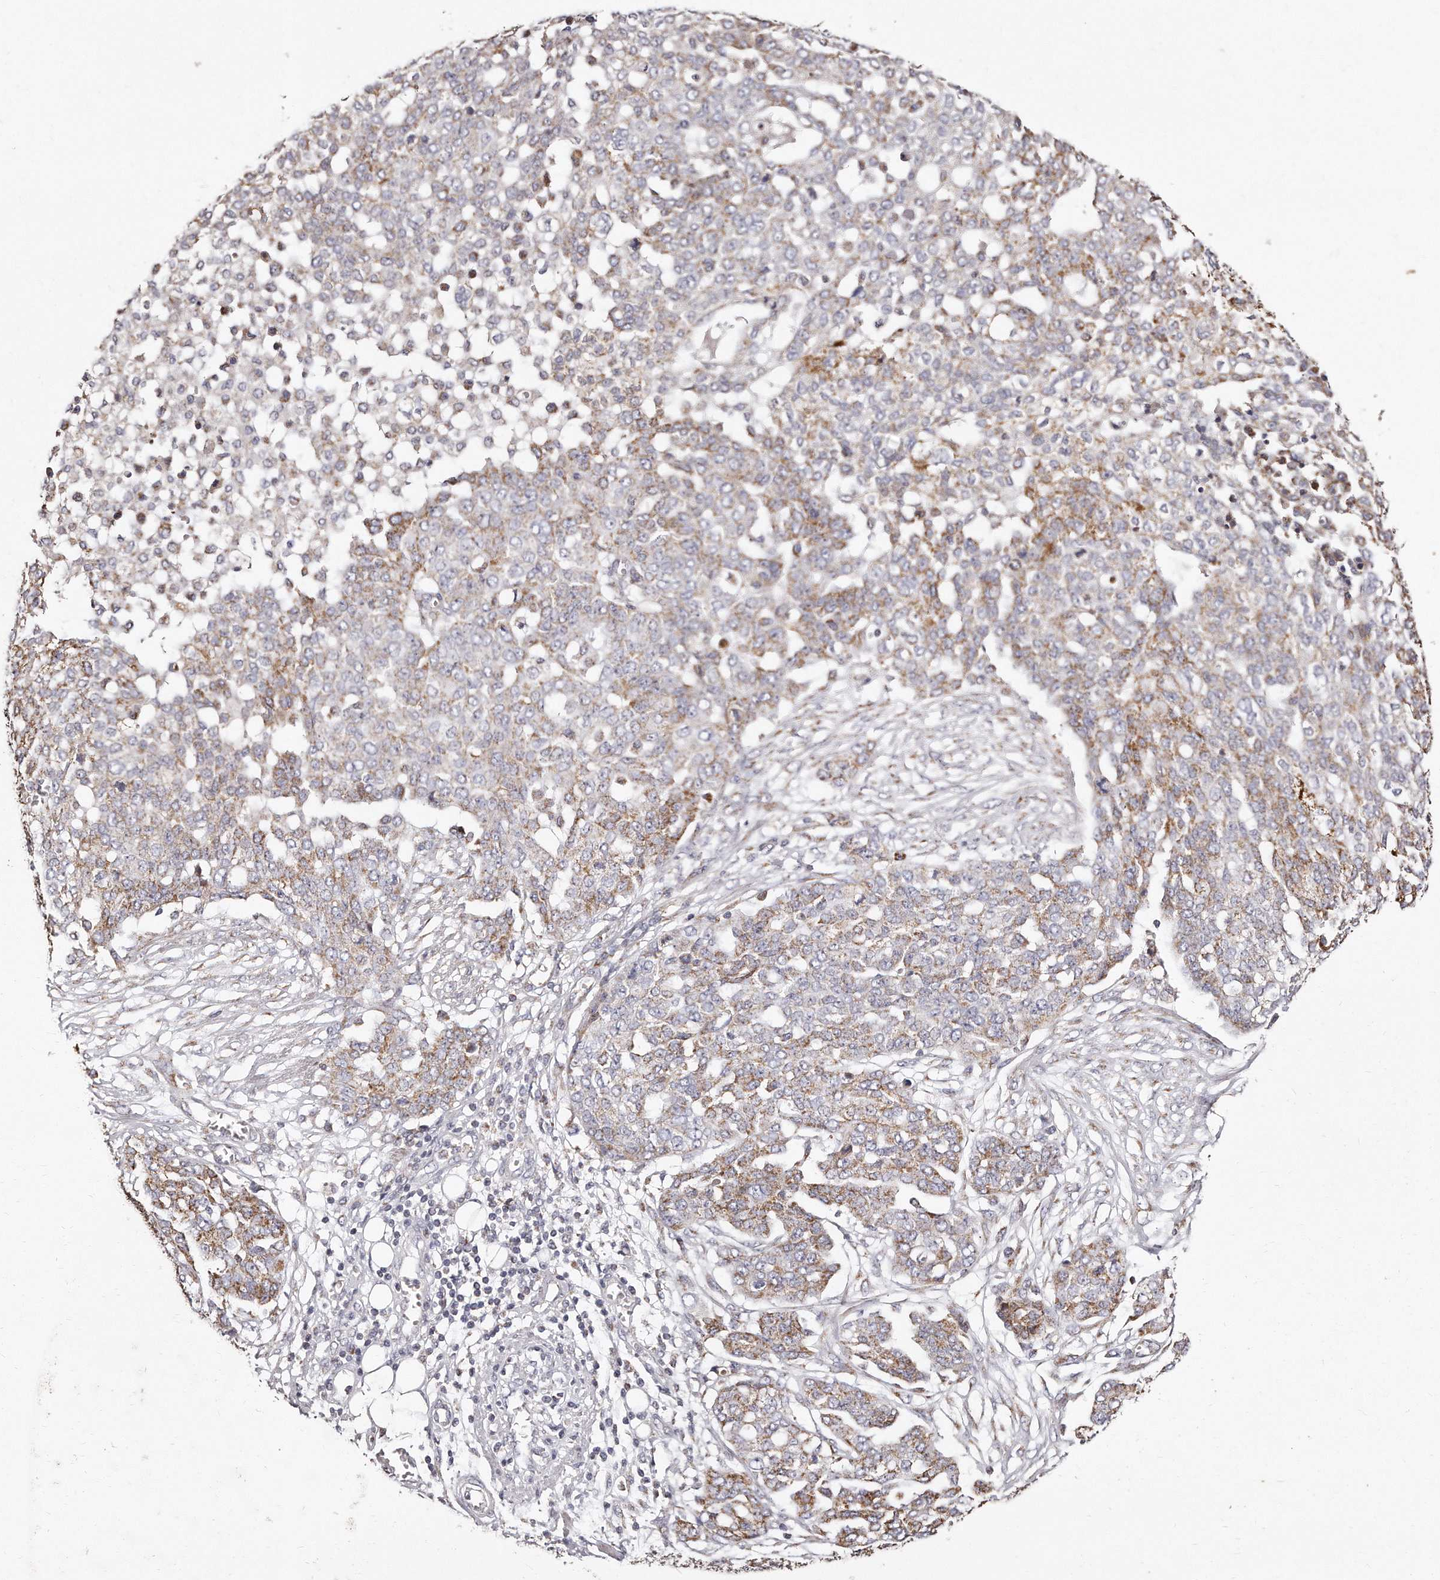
{"staining": {"intensity": "moderate", "quantity": ">75%", "location": "cytoplasmic/membranous"}, "tissue": "ovarian cancer", "cell_type": "Tumor cells", "image_type": "cancer", "snomed": [{"axis": "morphology", "description": "Cystadenocarcinoma, serous, NOS"}, {"axis": "topography", "description": "Soft tissue"}, {"axis": "topography", "description": "Ovary"}], "caption": "Immunohistochemical staining of human ovarian cancer (serous cystadenocarcinoma) demonstrates medium levels of moderate cytoplasmic/membranous protein staining in approximately >75% of tumor cells. Using DAB (brown) and hematoxylin (blue) stains, captured at high magnification using brightfield microscopy.", "gene": "RTKN", "patient": {"sex": "female", "age": 57}}